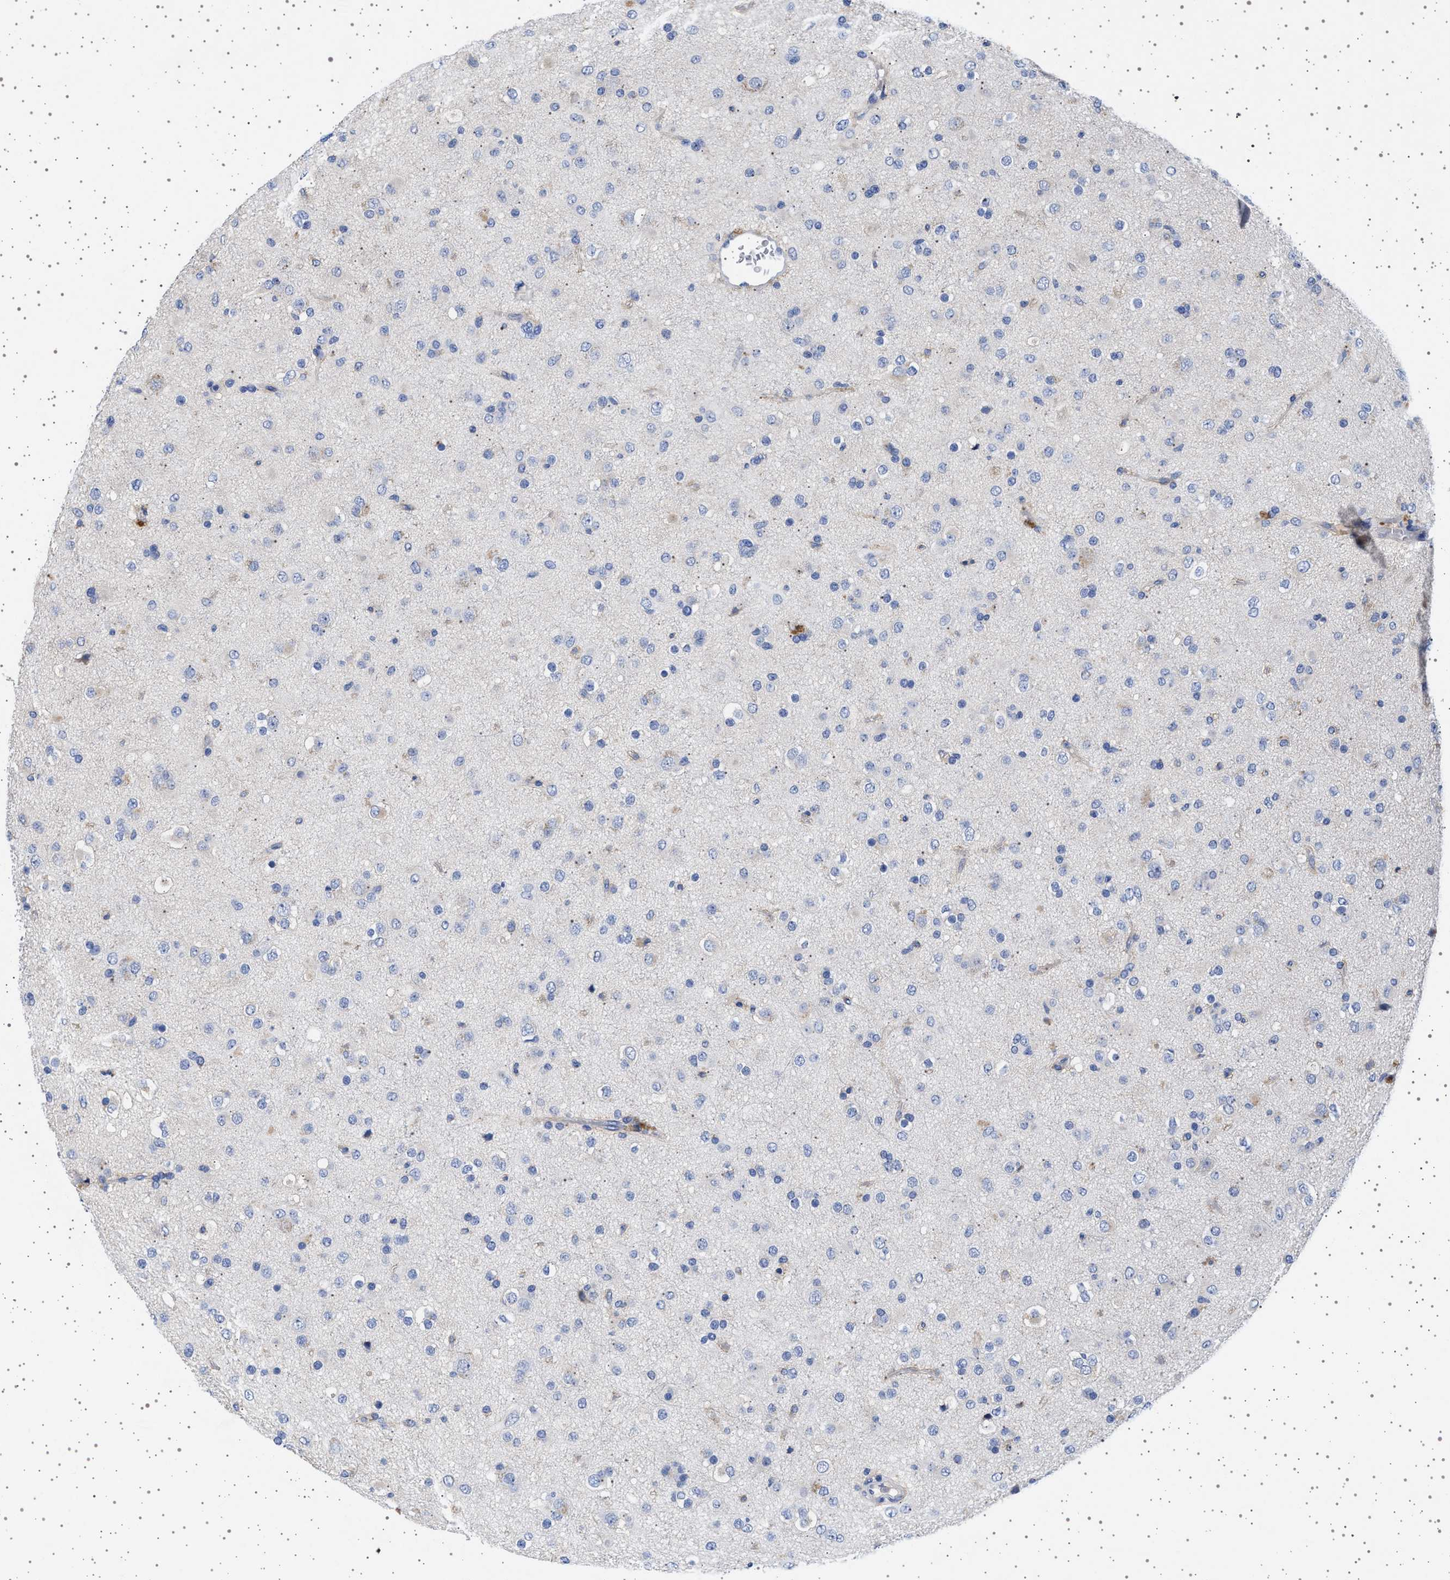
{"staining": {"intensity": "negative", "quantity": "none", "location": "none"}, "tissue": "glioma", "cell_type": "Tumor cells", "image_type": "cancer", "snomed": [{"axis": "morphology", "description": "Glioma, malignant, Low grade"}, {"axis": "topography", "description": "Brain"}], "caption": "The histopathology image reveals no staining of tumor cells in glioma. Nuclei are stained in blue.", "gene": "TRMT10B", "patient": {"sex": "male", "age": 65}}